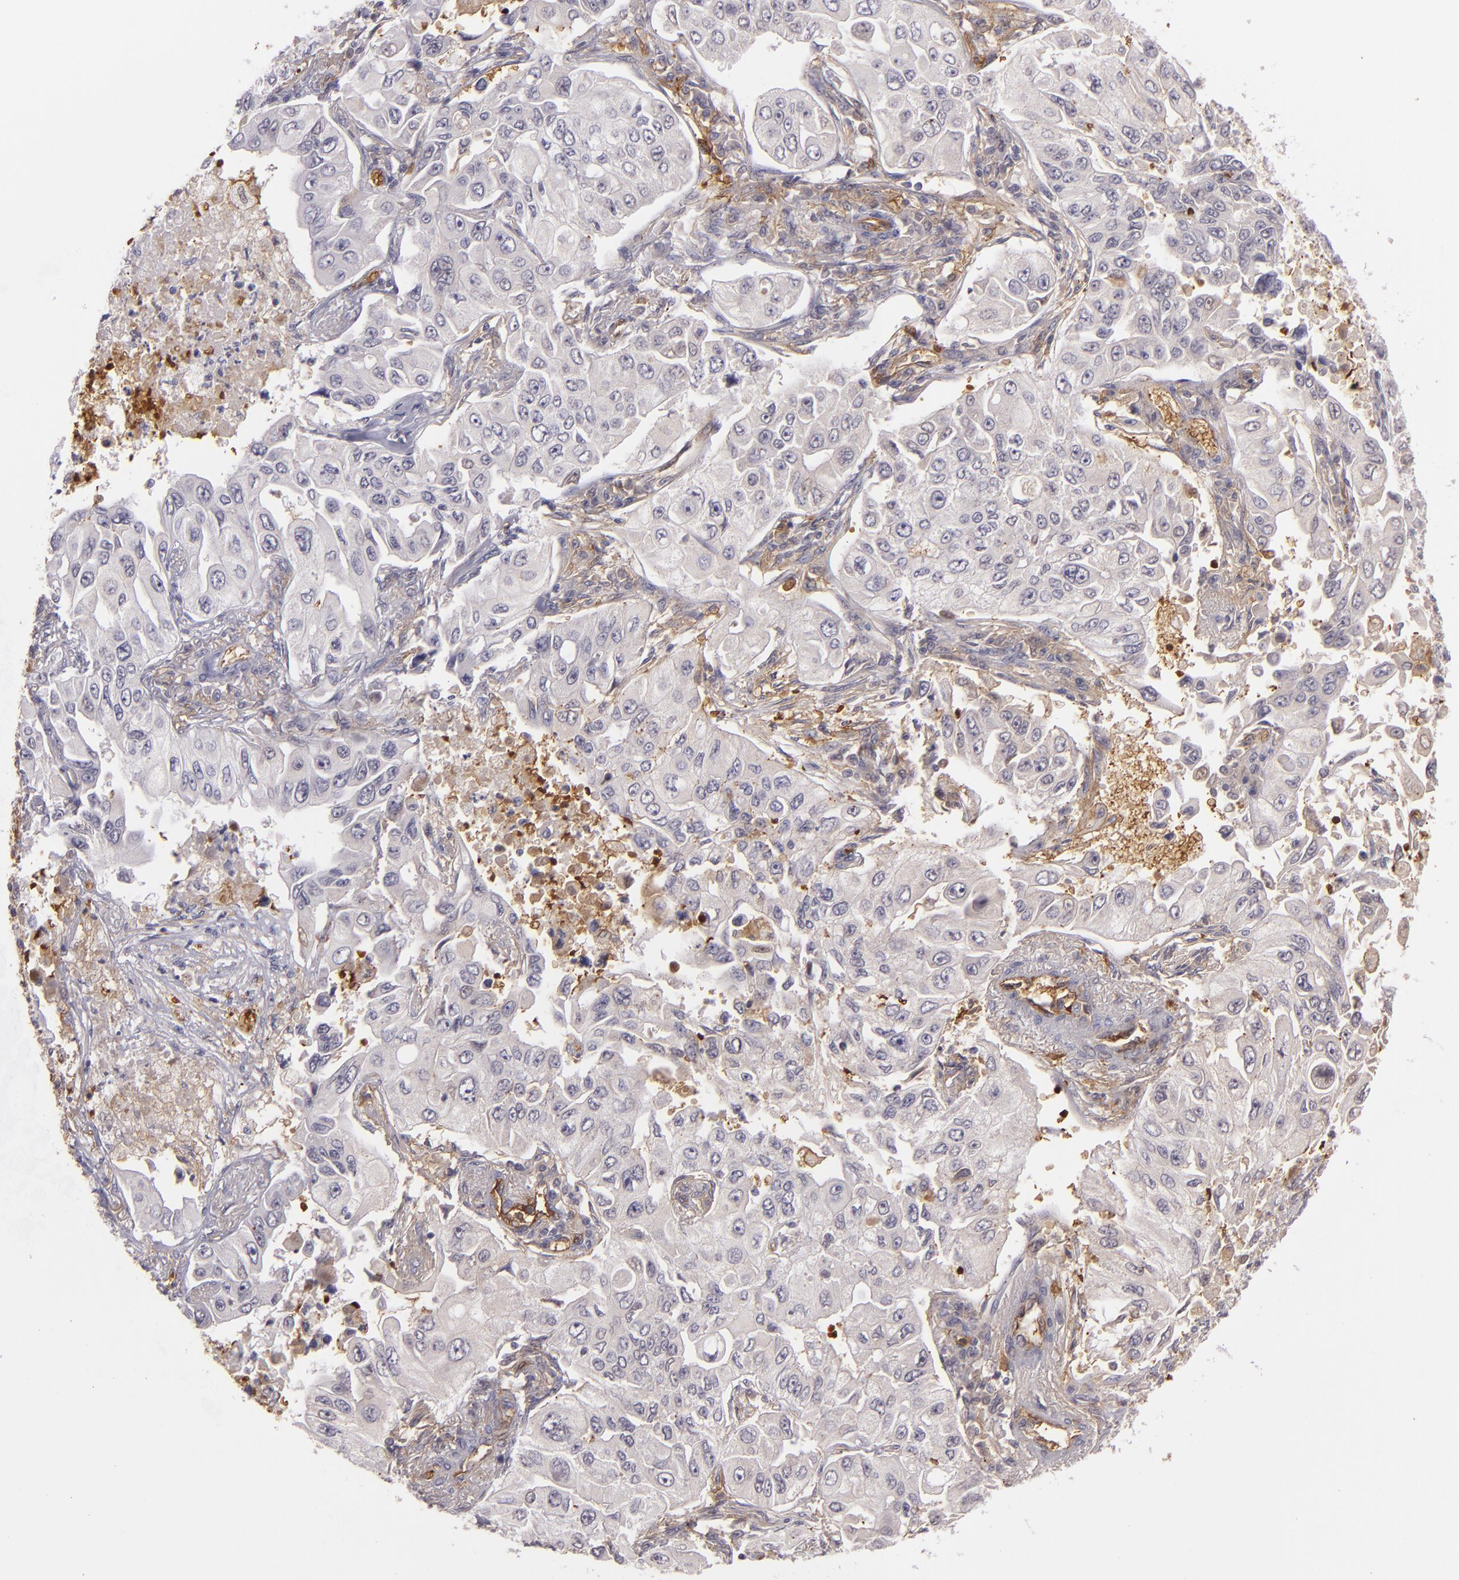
{"staining": {"intensity": "negative", "quantity": "none", "location": "none"}, "tissue": "lung cancer", "cell_type": "Tumor cells", "image_type": "cancer", "snomed": [{"axis": "morphology", "description": "Adenocarcinoma, NOS"}, {"axis": "topography", "description": "Lung"}], "caption": "Immunohistochemical staining of human lung cancer displays no significant staining in tumor cells. (DAB (3,3'-diaminobenzidine) immunohistochemistry (IHC), high magnification).", "gene": "ACE", "patient": {"sex": "male", "age": 84}}